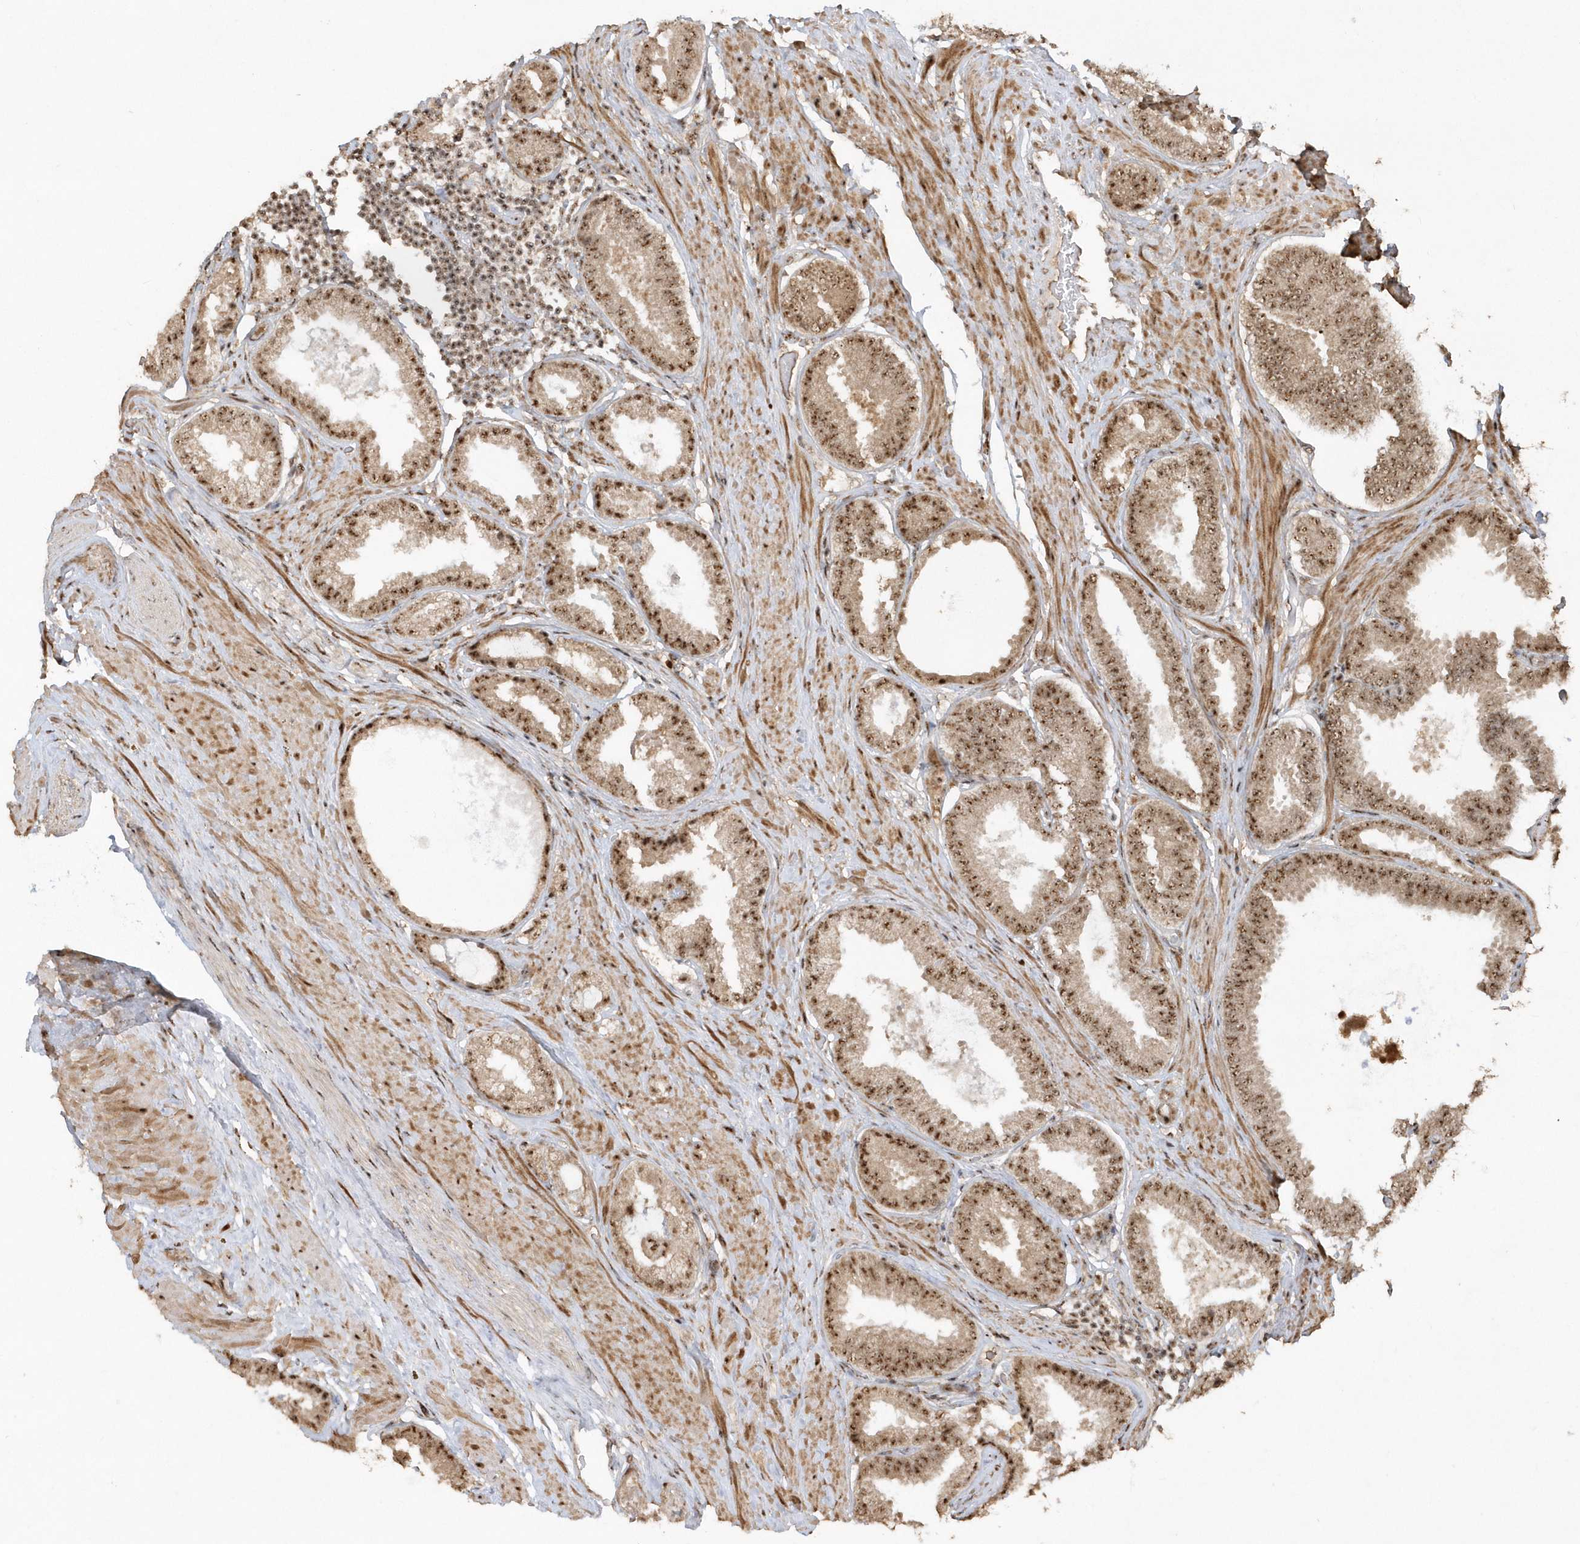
{"staining": {"intensity": "moderate", "quantity": ">75%", "location": "nuclear"}, "tissue": "prostate cancer", "cell_type": "Tumor cells", "image_type": "cancer", "snomed": [{"axis": "morphology", "description": "Normal tissue, NOS"}, {"axis": "morphology", "description": "Adenocarcinoma, Low grade"}, {"axis": "topography", "description": "Prostate"}, {"axis": "topography", "description": "Peripheral nerve tissue"}], "caption": "Brown immunohistochemical staining in human prostate cancer displays moderate nuclear expression in approximately >75% of tumor cells.", "gene": "POLR3B", "patient": {"sex": "male", "age": 71}}